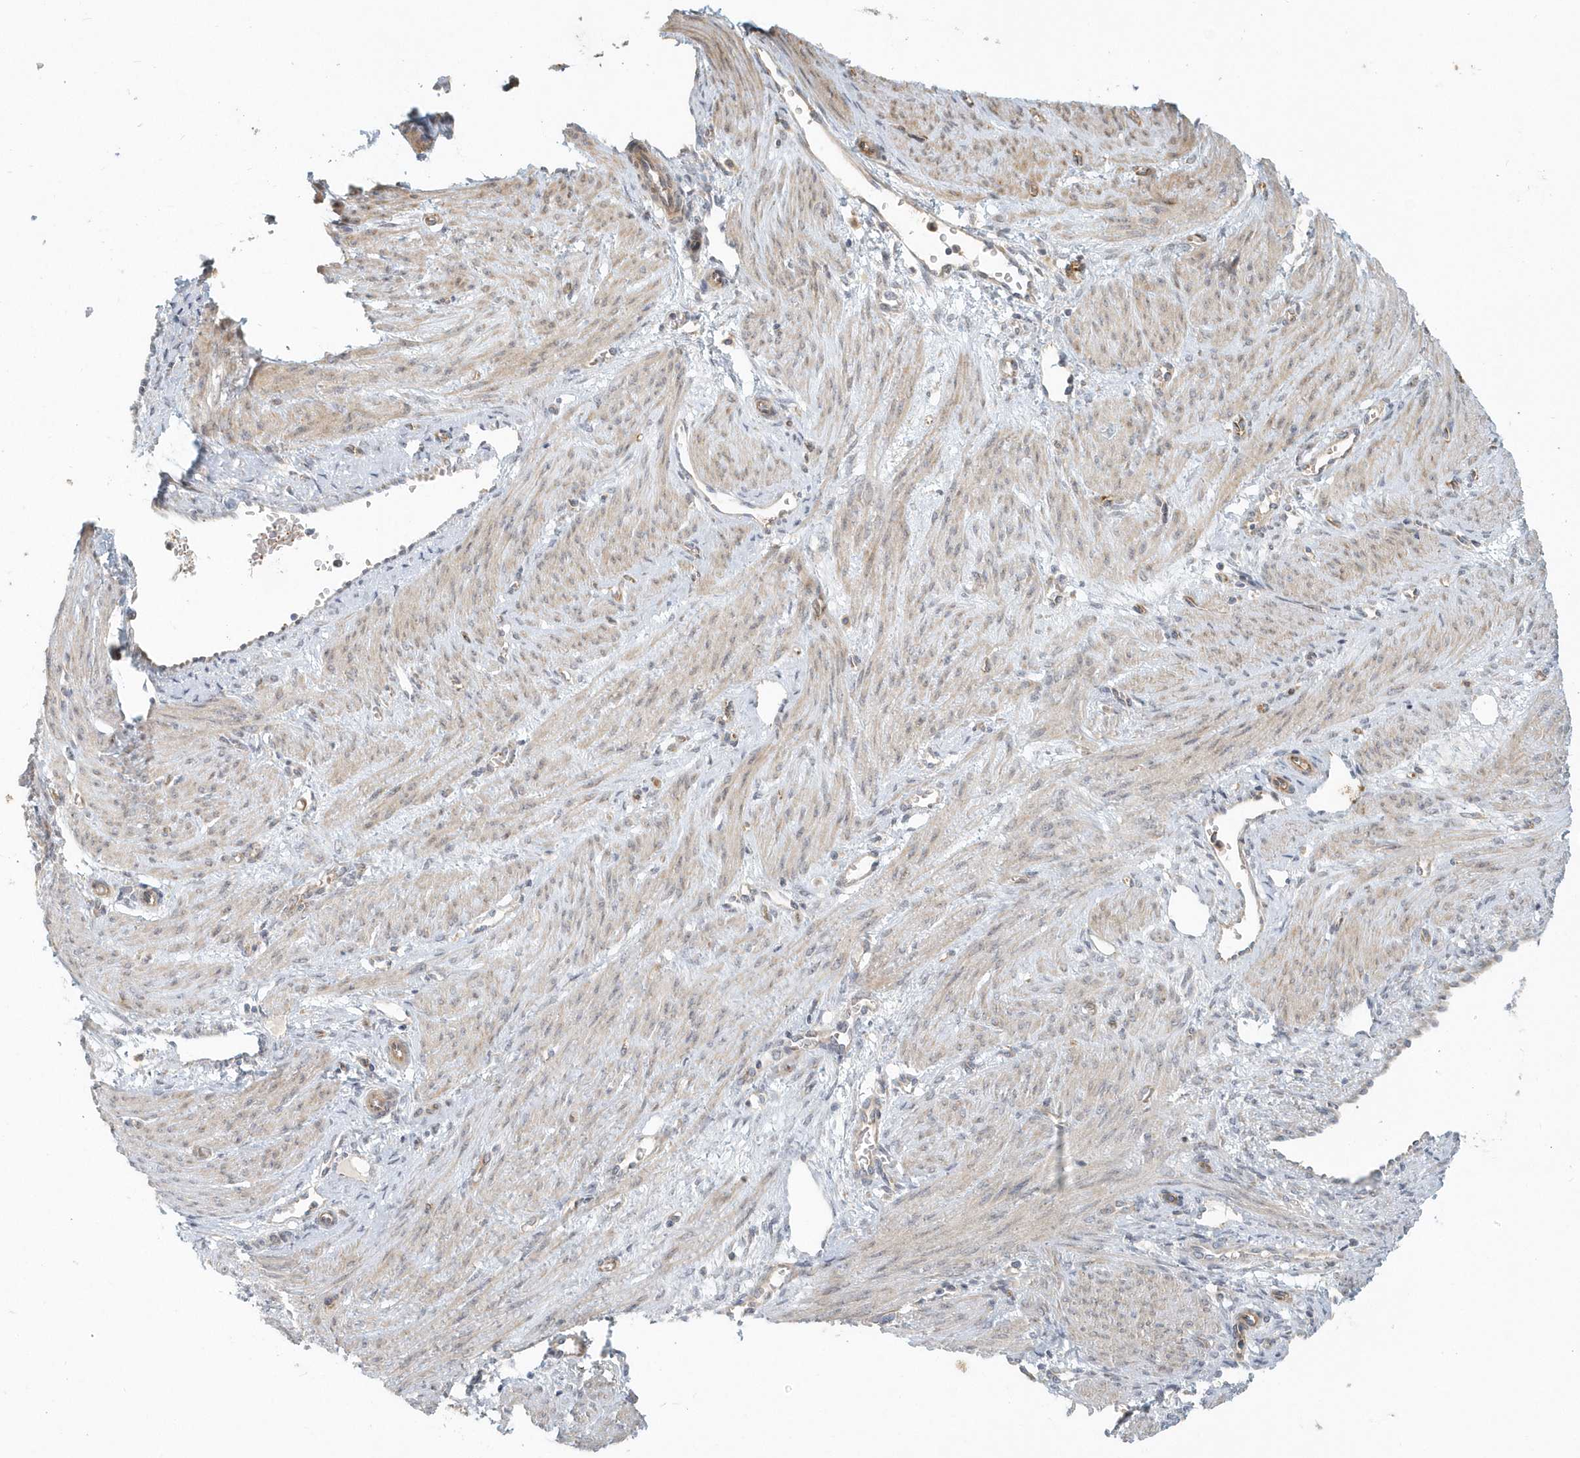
{"staining": {"intensity": "weak", "quantity": "<25%", "location": "cytoplasmic/membranous"}, "tissue": "endometrium", "cell_type": "Cells in endometrial stroma", "image_type": "normal", "snomed": [{"axis": "morphology", "description": "Normal tissue, NOS"}, {"axis": "topography", "description": "Endometrium"}], "caption": "Protein analysis of normal endometrium displays no significant expression in cells in endometrial stroma. (DAB (3,3'-diaminobenzidine) immunohistochemistry (IHC) with hematoxylin counter stain).", "gene": "NAPB", "patient": {"sex": "female", "age": 33}}